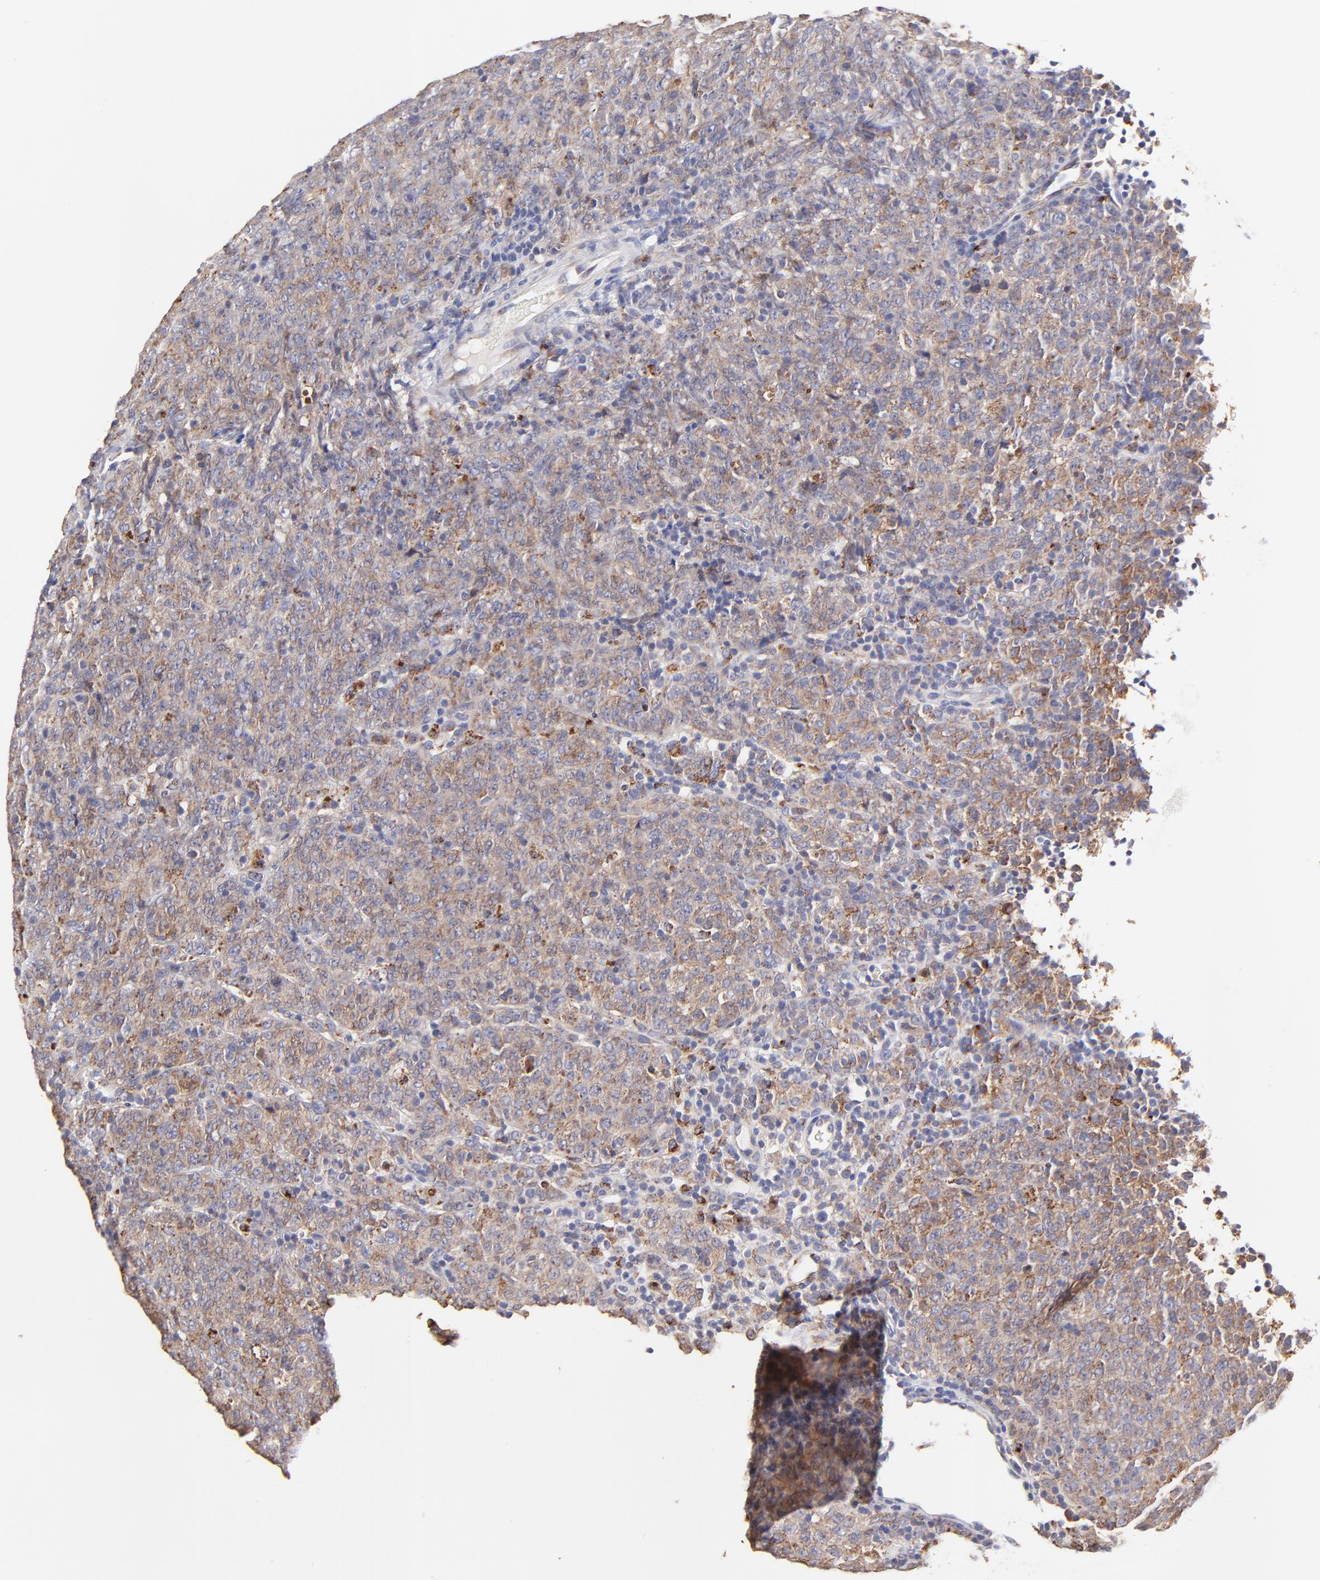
{"staining": {"intensity": "weak", "quantity": ">75%", "location": "cytoplasmic/membranous"}, "tissue": "lymphoma", "cell_type": "Tumor cells", "image_type": "cancer", "snomed": [{"axis": "morphology", "description": "Malignant lymphoma, non-Hodgkin's type, High grade"}, {"axis": "topography", "description": "Tonsil"}], "caption": "The photomicrograph exhibits staining of lymphoma, revealing weak cytoplasmic/membranous protein positivity (brown color) within tumor cells.", "gene": "GCSAM", "patient": {"sex": "female", "age": 36}}